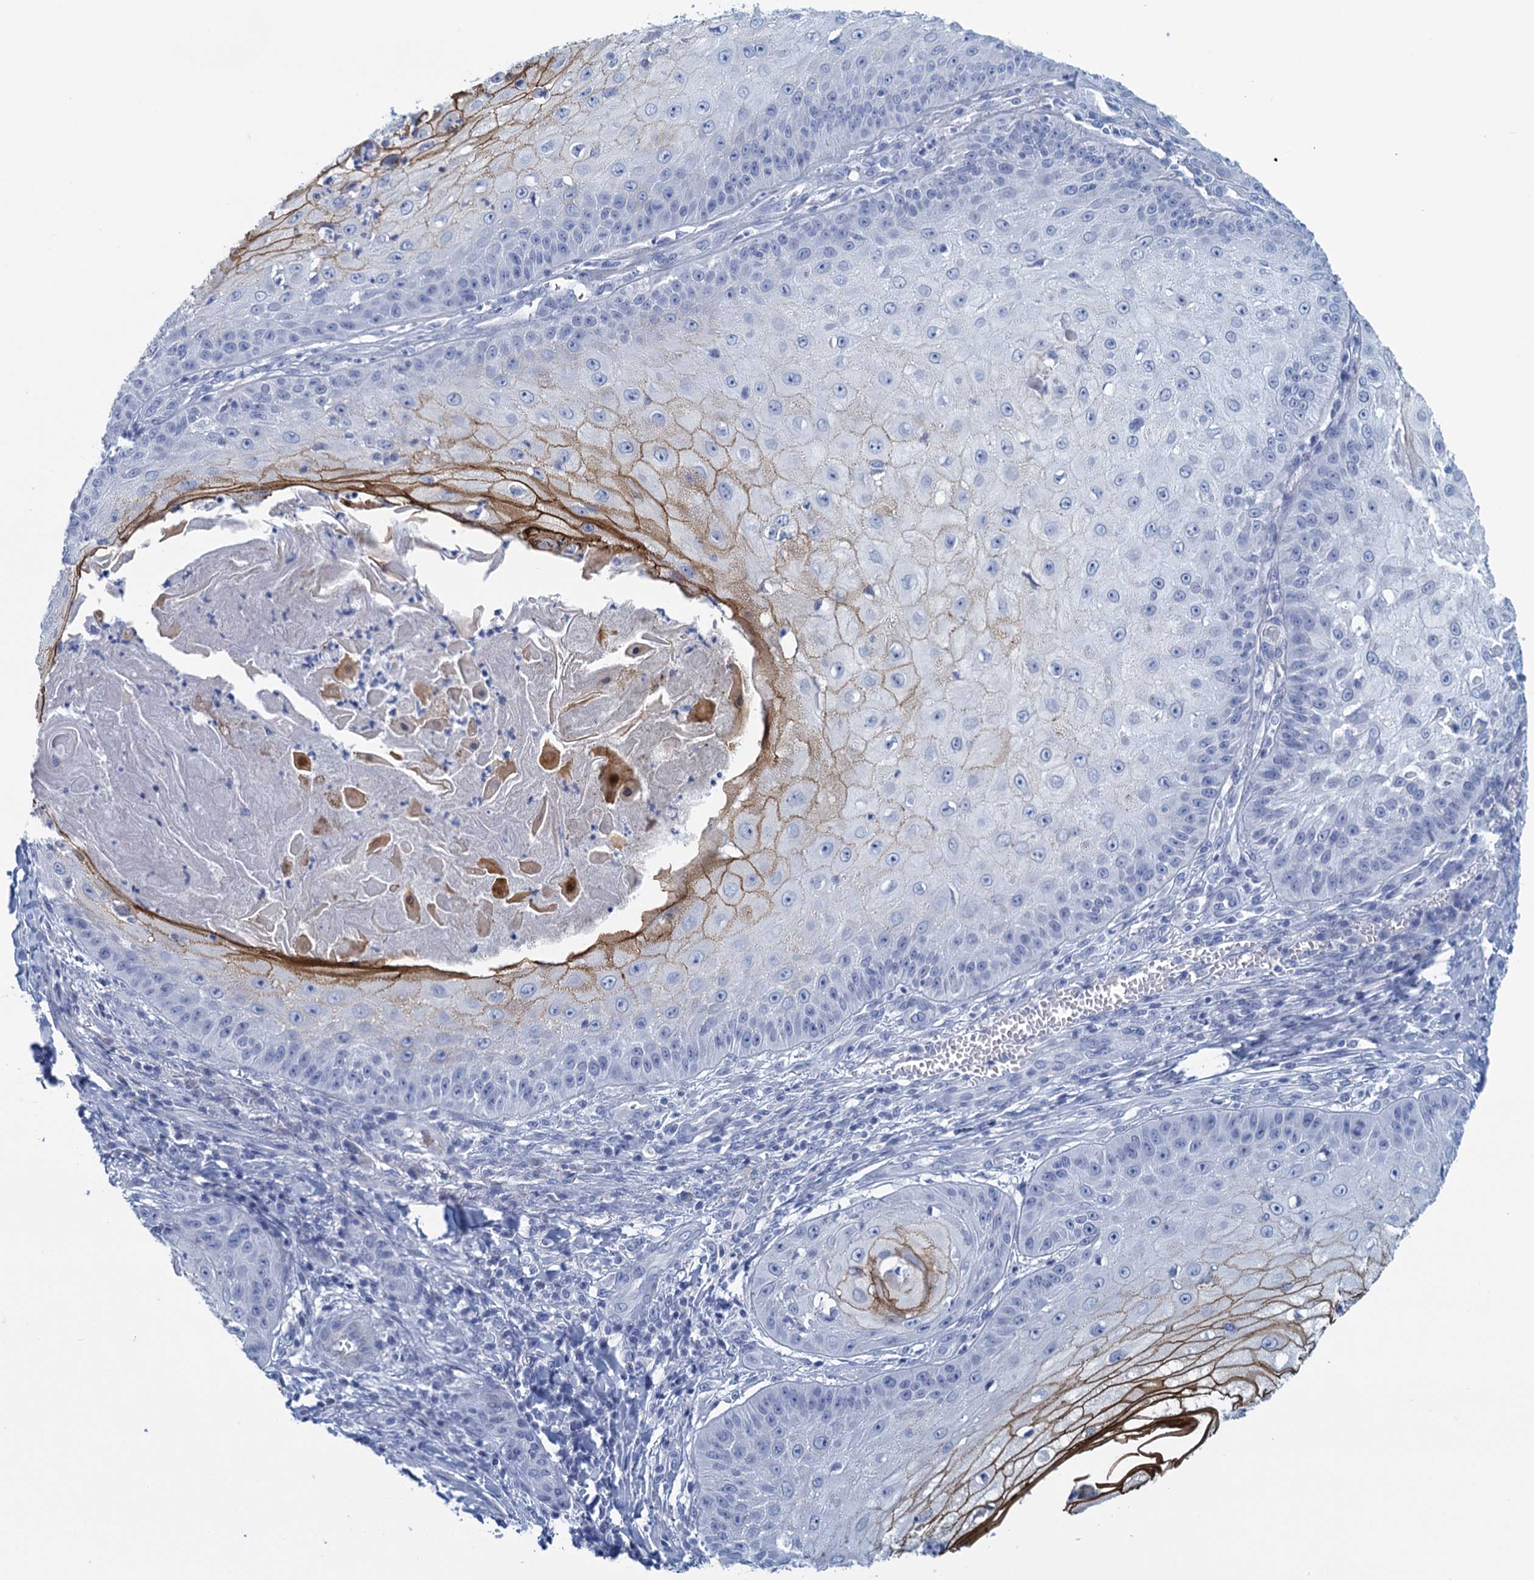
{"staining": {"intensity": "negative", "quantity": "none", "location": "none"}, "tissue": "skin cancer", "cell_type": "Tumor cells", "image_type": "cancer", "snomed": [{"axis": "morphology", "description": "Squamous cell carcinoma, NOS"}, {"axis": "topography", "description": "Skin"}], "caption": "Skin cancer was stained to show a protein in brown. There is no significant staining in tumor cells. (Immunohistochemistry (ihc), brightfield microscopy, high magnification).", "gene": "SCEL", "patient": {"sex": "male", "age": 70}}